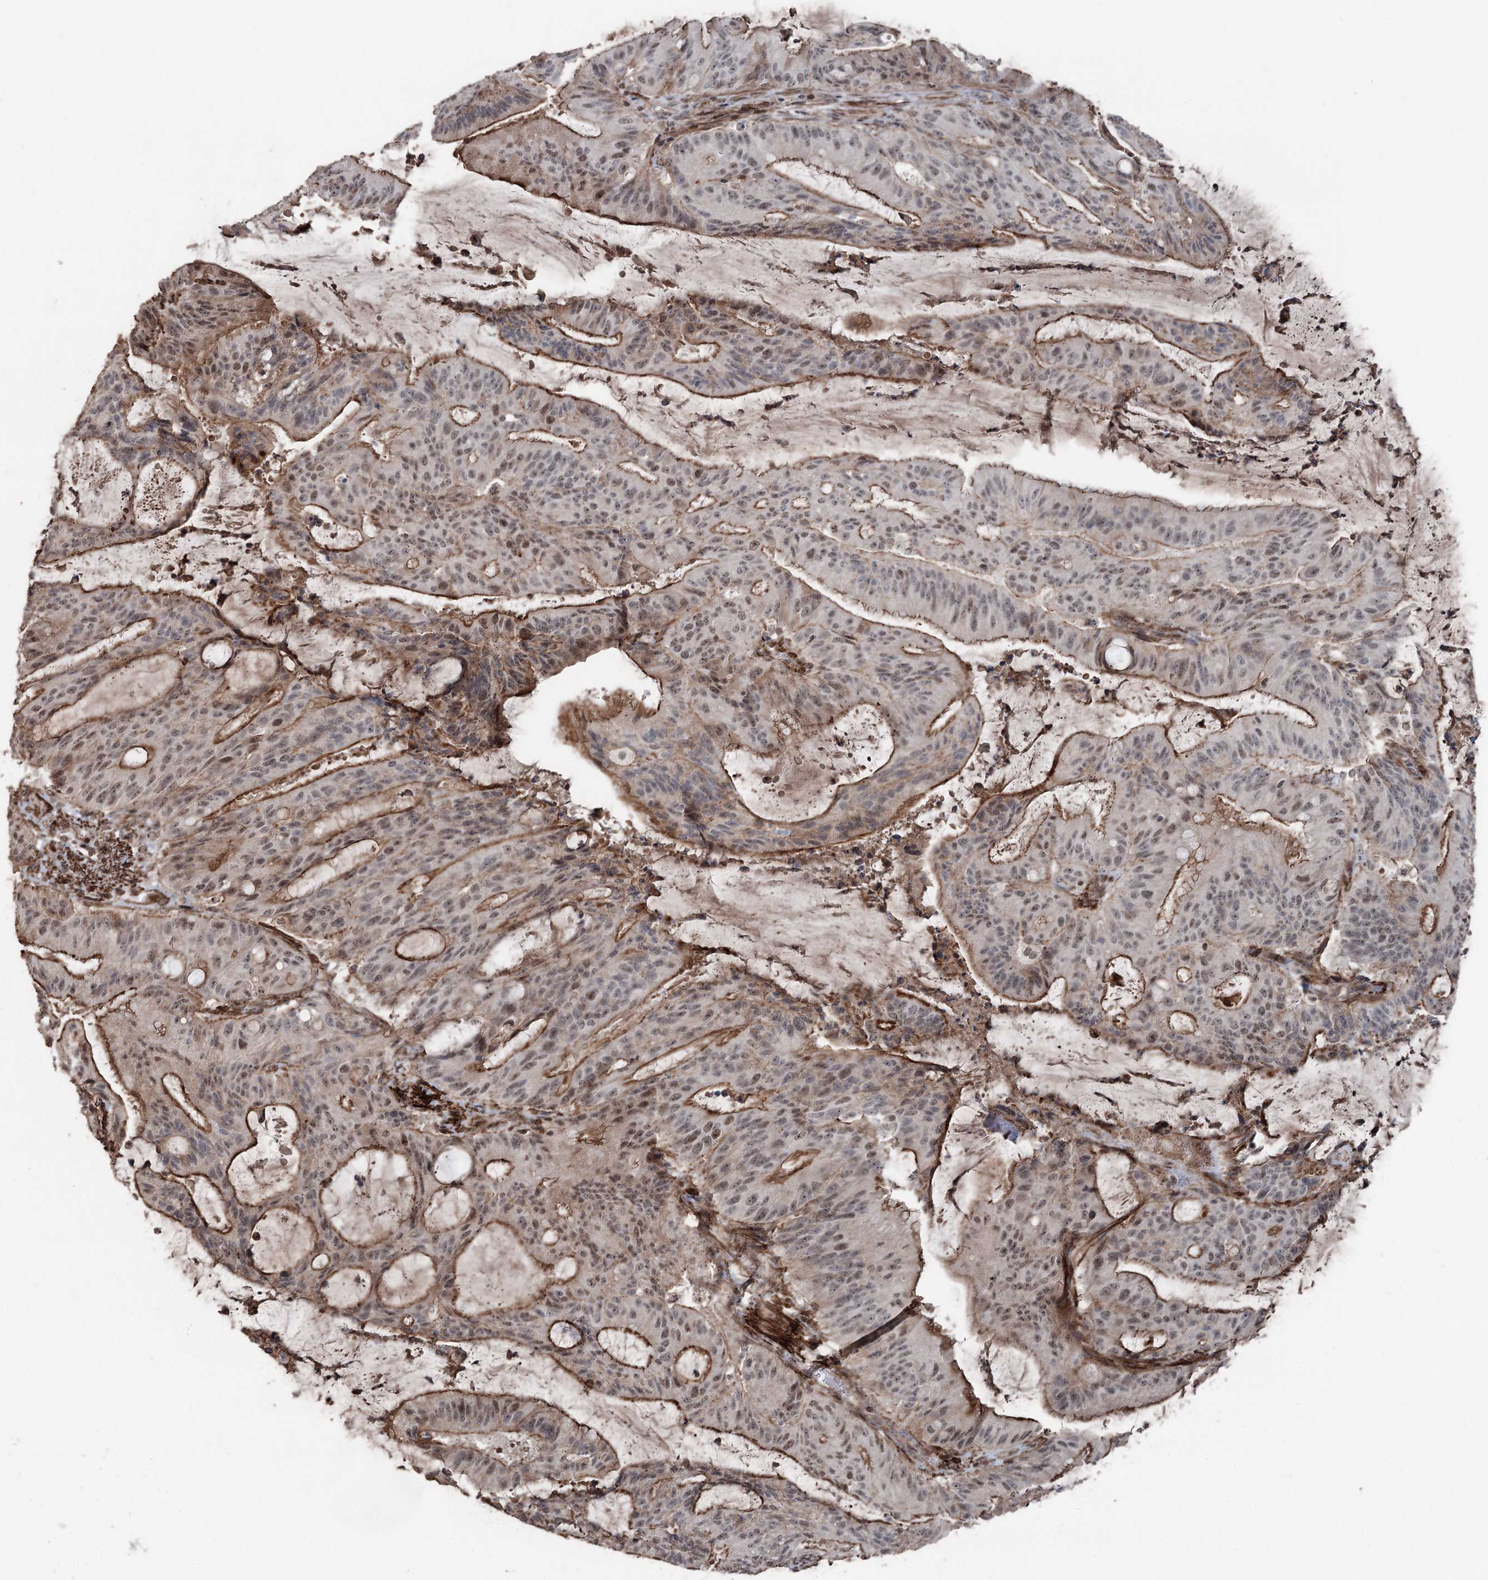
{"staining": {"intensity": "moderate", "quantity": ">75%", "location": "cytoplasmic/membranous,nuclear"}, "tissue": "liver cancer", "cell_type": "Tumor cells", "image_type": "cancer", "snomed": [{"axis": "morphology", "description": "Normal tissue, NOS"}, {"axis": "morphology", "description": "Cholangiocarcinoma"}, {"axis": "topography", "description": "Liver"}, {"axis": "topography", "description": "Peripheral nerve tissue"}], "caption": "This histopathology image shows liver cancer (cholangiocarcinoma) stained with immunohistochemistry to label a protein in brown. The cytoplasmic/membranous and nuclear of tumor cells show moderate positivity for the protein. Nuclei are counter-stained blue.", "gene": "CCDC82", "patient": {"sex": "female", "age": 73}}